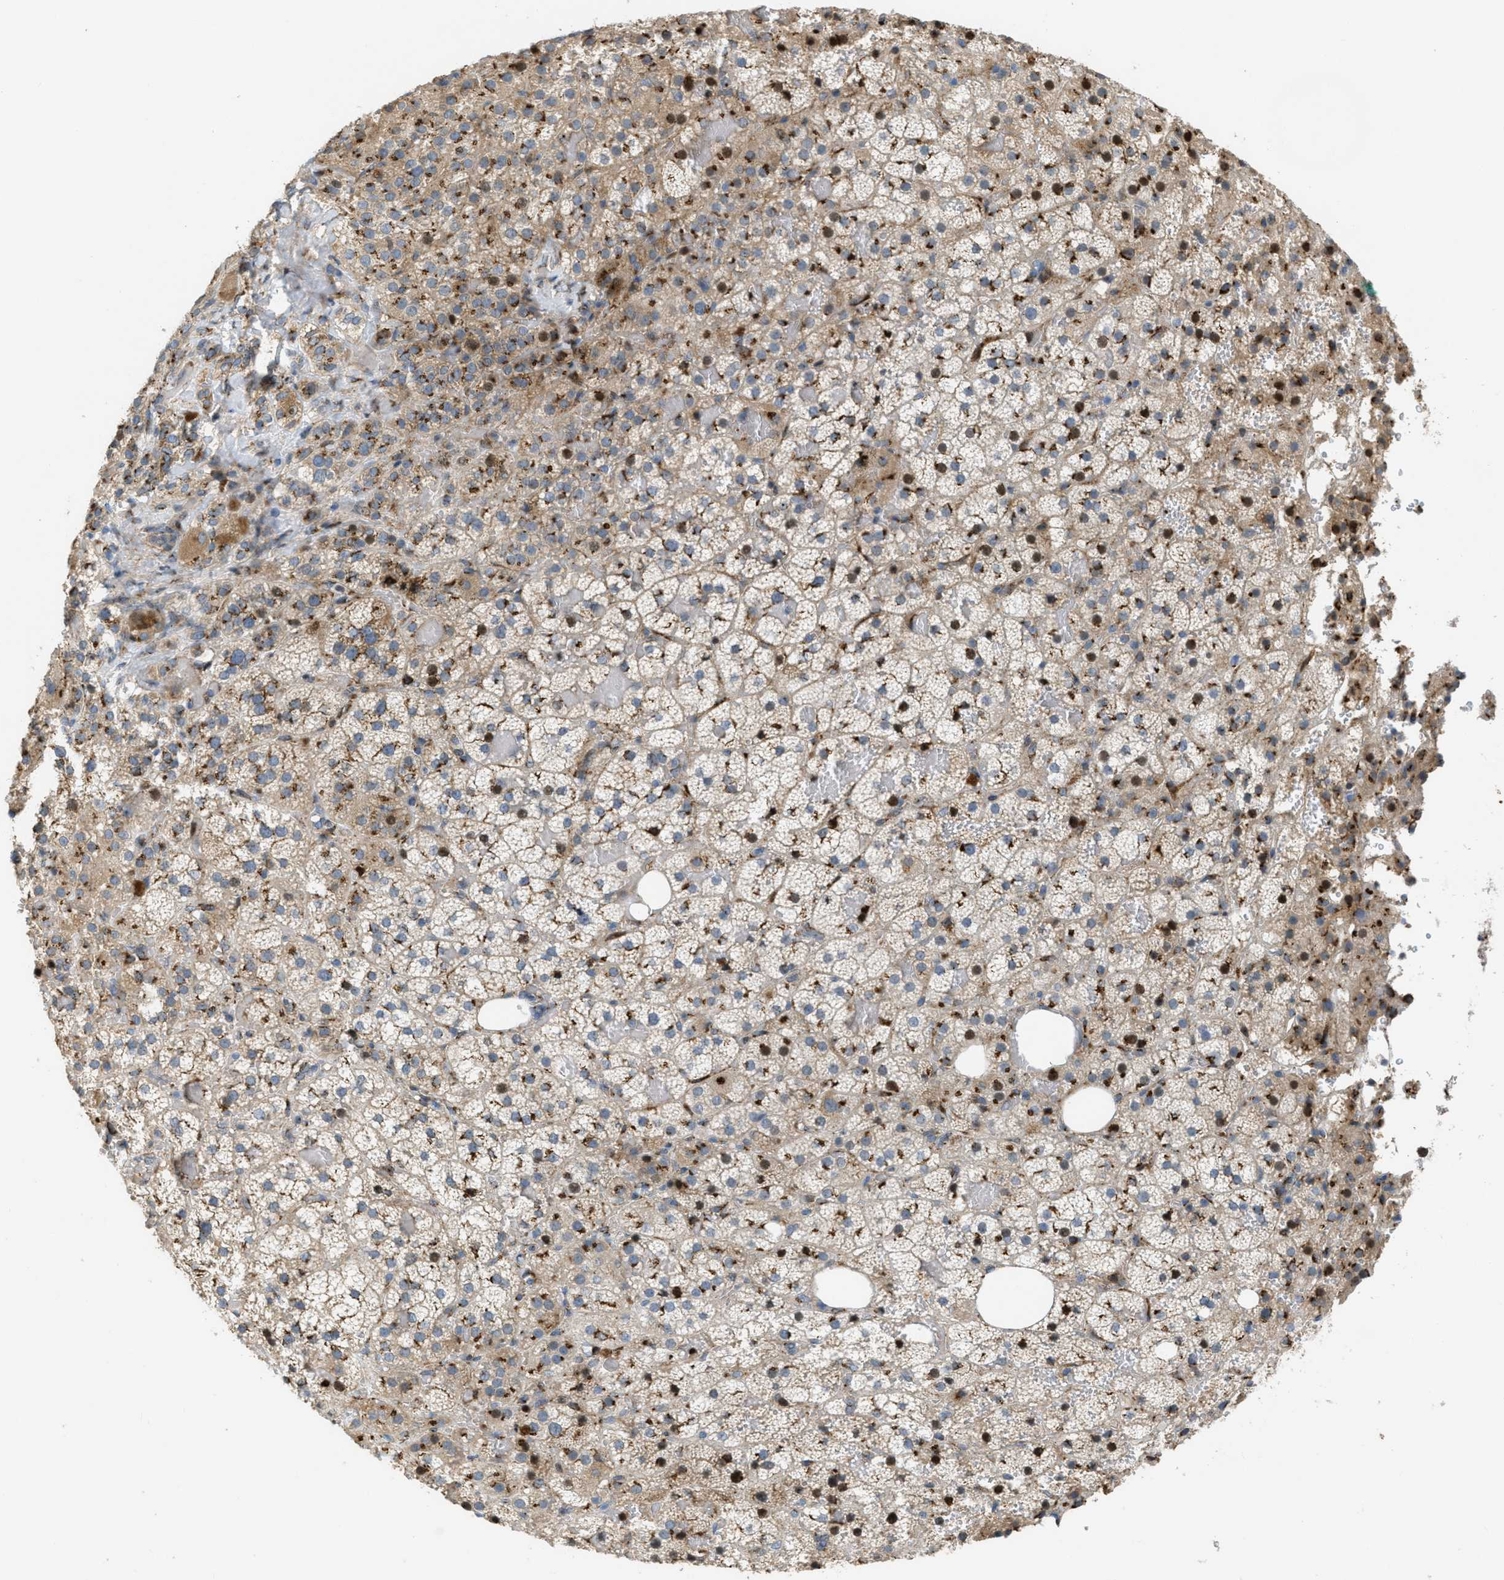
{"staining": {"intensity": "moderate", "quantity": ">75%", "location": "cytoplasmic/membranous,nuclear"}, "tissue": "adrenal gland", "cell_type": "Glandular cells", "image_type": "normal", "snomed": [{"axis": "morphology", "description": "Normal tissue, NOS"}, {"axis": "topography", "description": "Adrenal gland"}], "caption": "Adrenal gland stained with a brown dye shows moderate cytoplasmic/membranous,nuclear positive staining in approximately >75% of glandular cells.", "gene": "ZFPL1", "patient": {"sex": "female", "age": 59}}